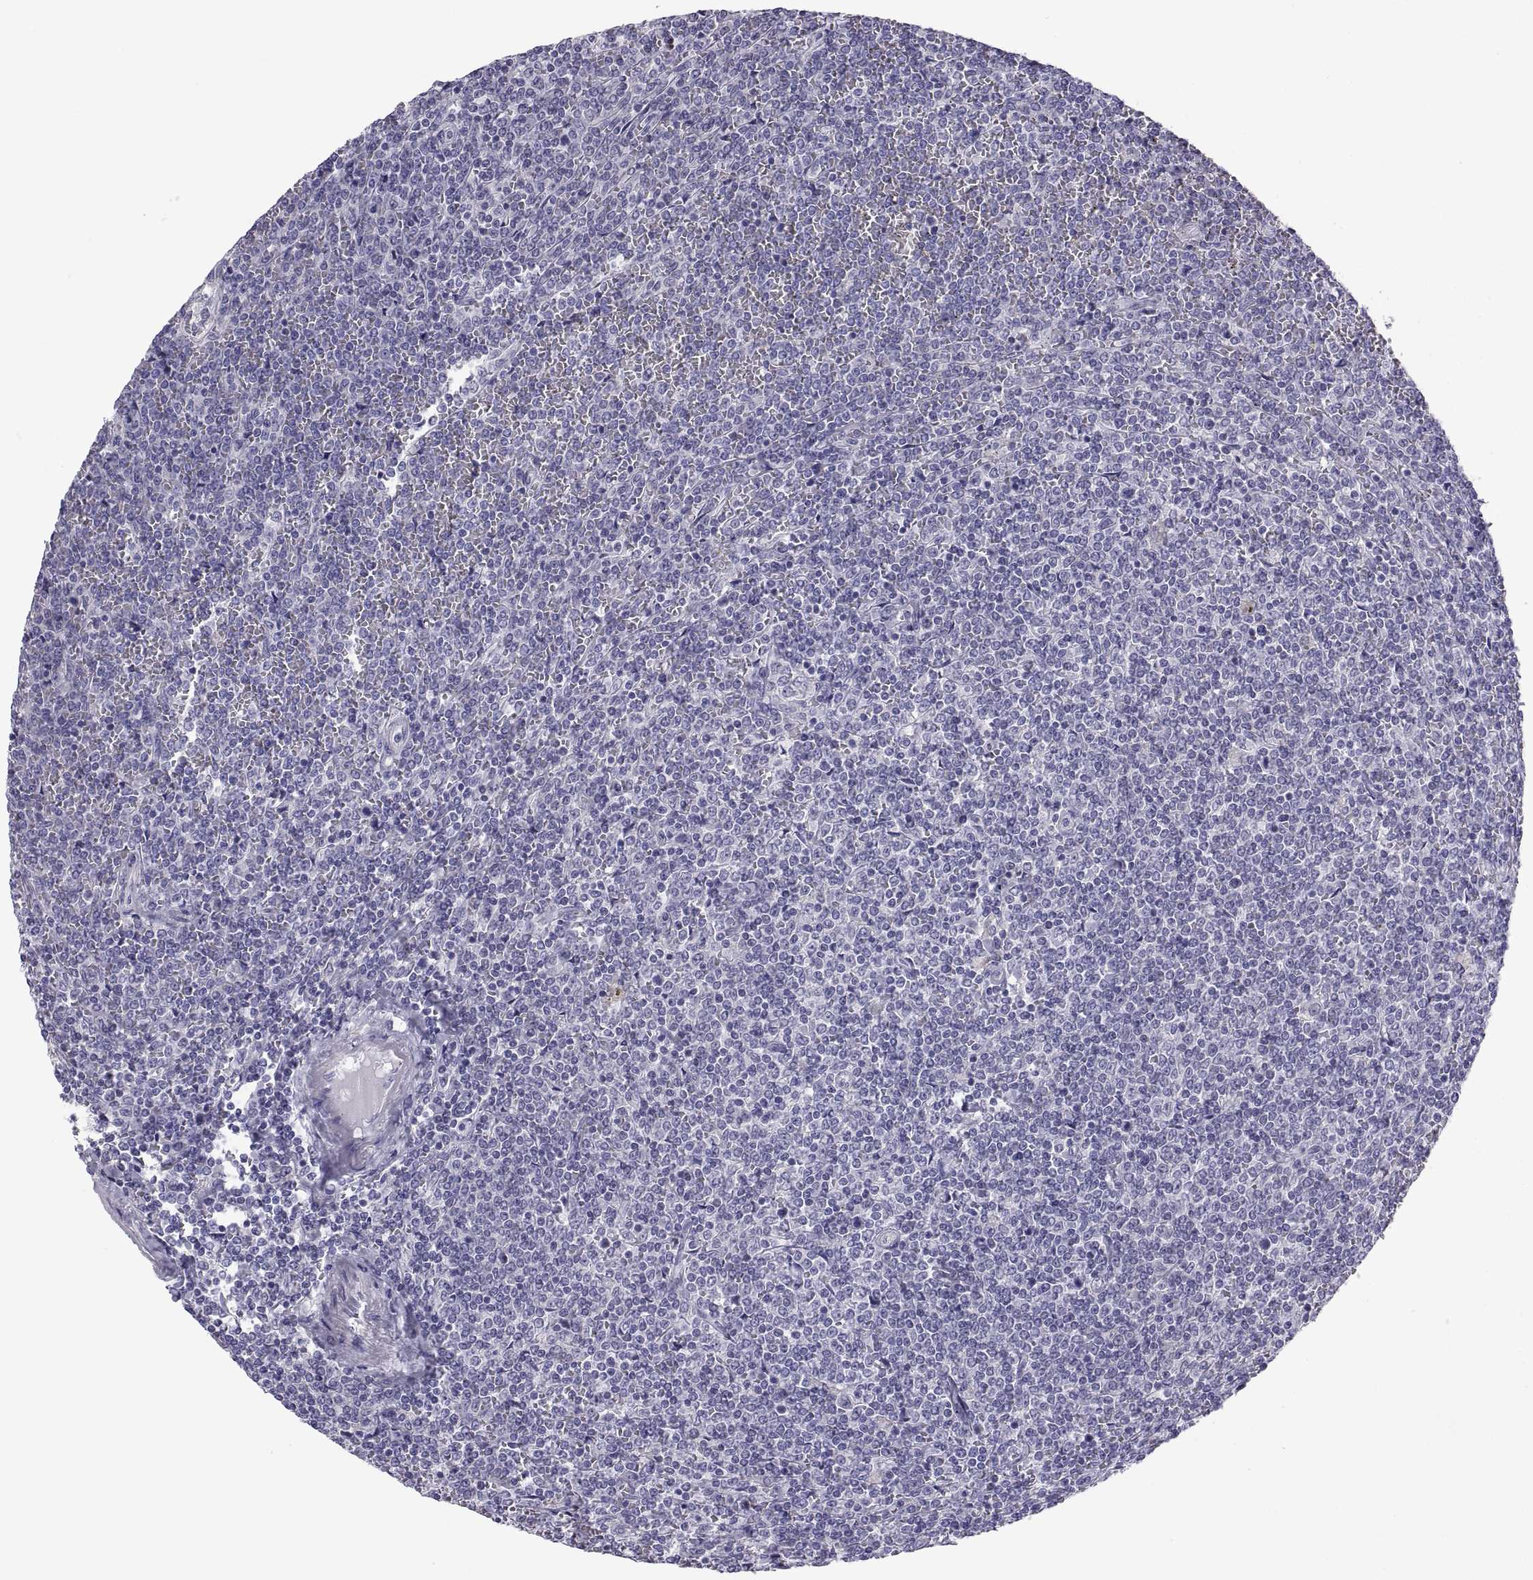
{"staining": {"intensity": "negative", "quantity": "none", "location": "none"}, "tissue": "lymphoma", "cell_type": "Tumor cells", "image_type": "cancer", "snomed": [{"axis": "morphology", "description": "Malignant lymphoma, non-Hodgkin's type, Low grade"}, {"axis": "topography", "description": "Spleen"}], "caption": "A high-resolution micrograph shows IHC staining of low-grade malignant lymphoma, non-Hodgkin's type, which displays no significant expression in tumor cells.", "gene": "FAM170A", "patient": {"sex": "female", "age": 19}}